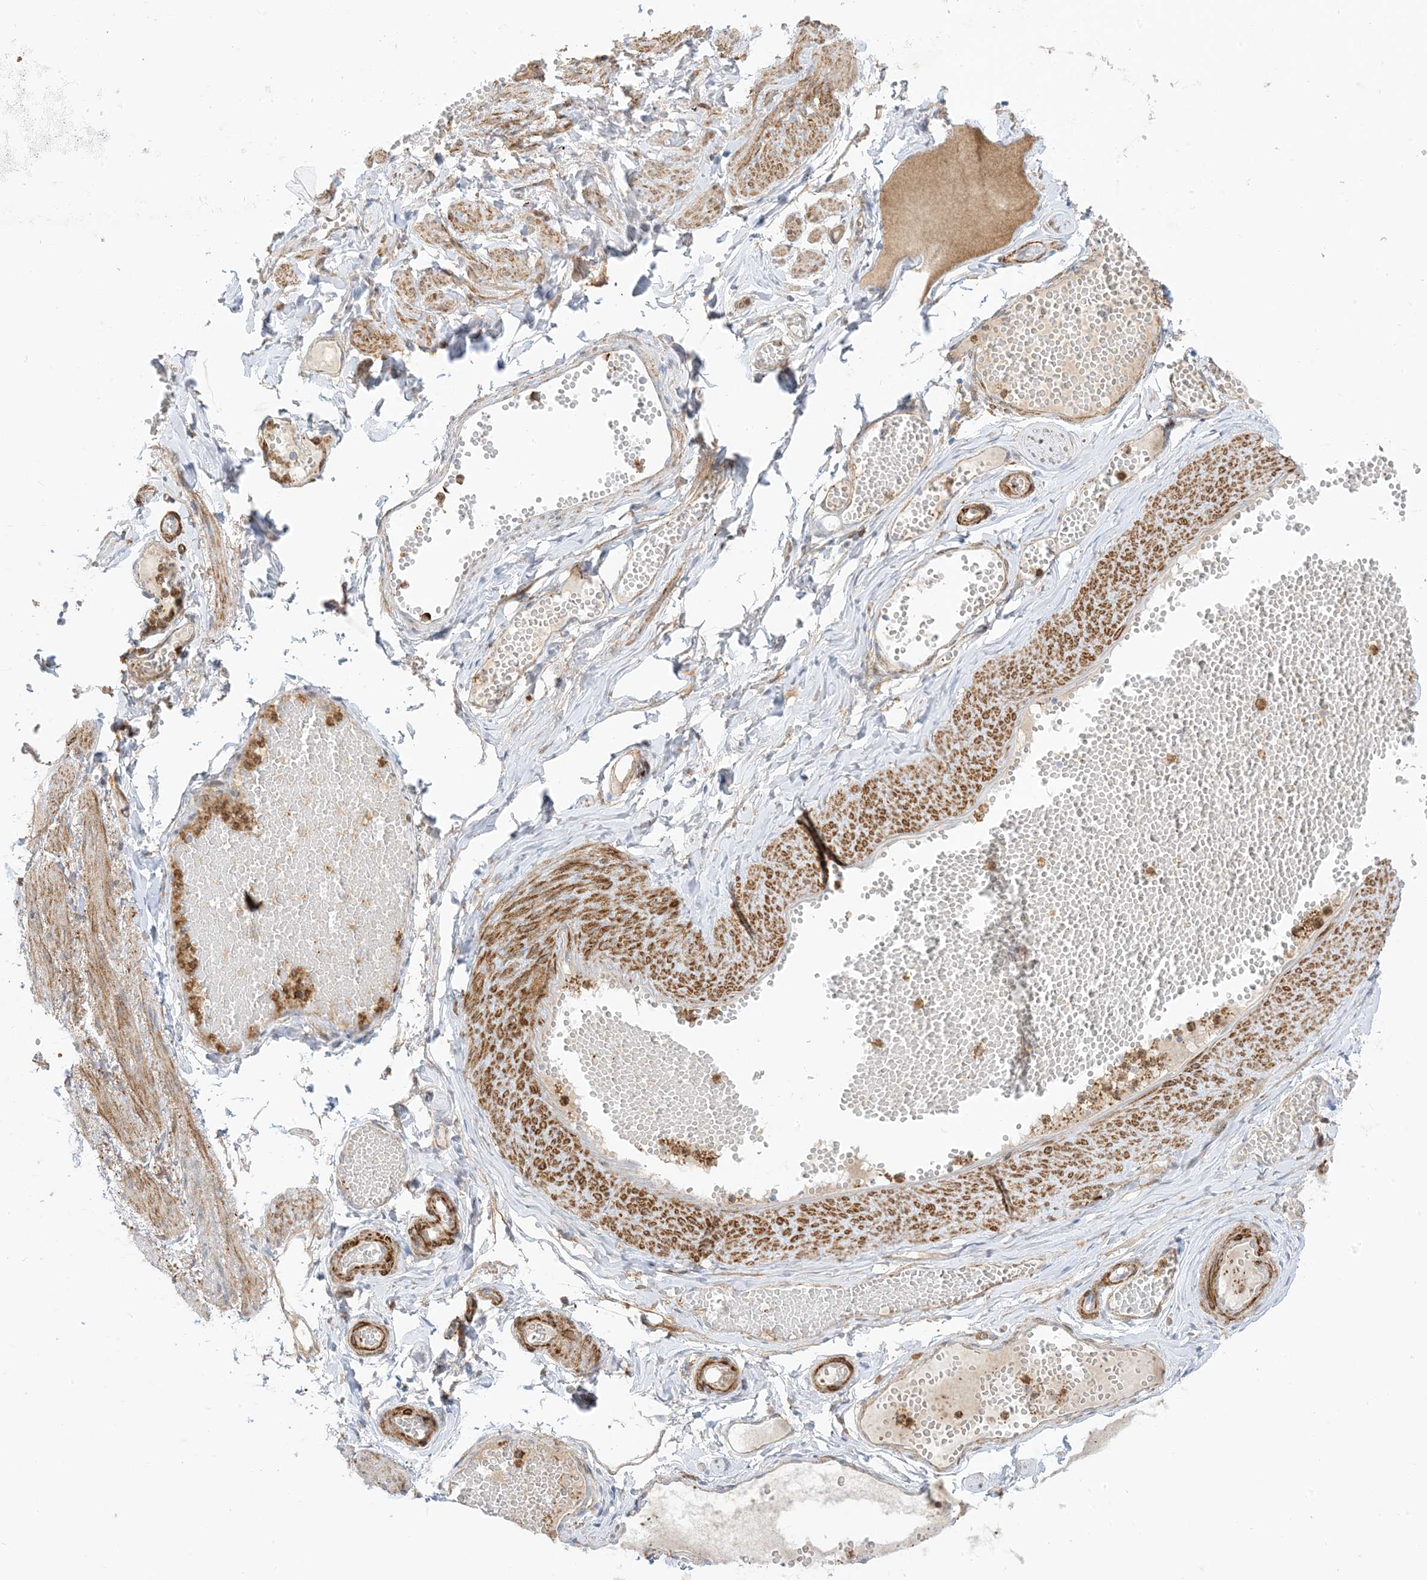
{"staining": {"intensity": "weak", "quantity": "25%-75%", "location": "cytoplasmic/membranous"}, "tissue": "adipose tissue", "cell_type": "Adipocytes", "image_type": "normal", "snomed": [{"axis": "morphology", "description": "Normal tissue, NOS"}, {"axis": "topography", "description": "Smooth muscle"}, {"axis": "topography", "description": "Peripheral nerve tissue"}], "caption": "Adipocytes reveal low levels of weak cytoplasmic/membranous positivity in about 25%-75% of cells in benign adipose tissue.", "gene": "GSN", "patient": {"sex": "female", "age": 39}}